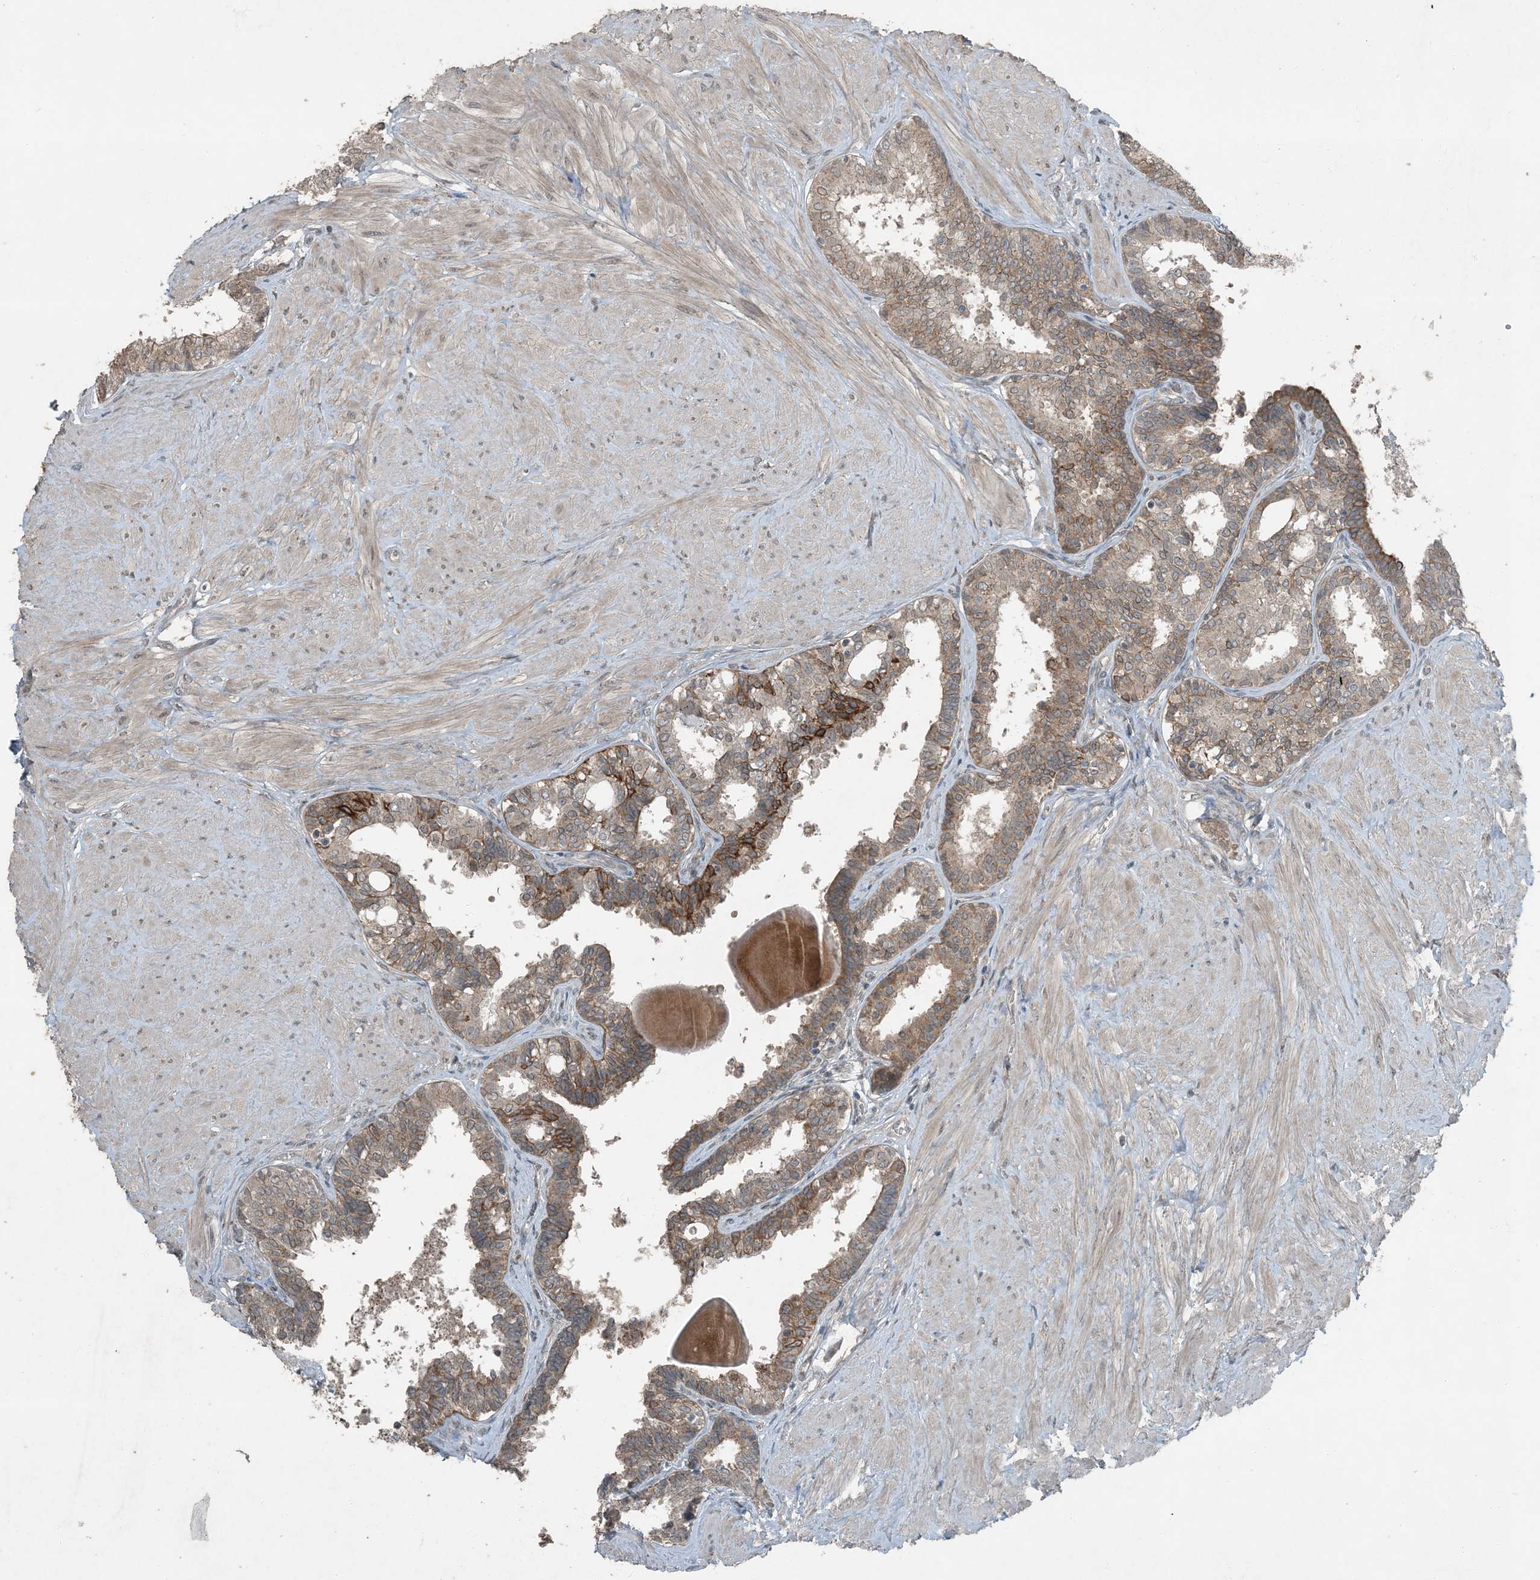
{"staining": {"intensity": "moderate", "quantity": ">75%", "location": "cytoplasmic/membranous"}, "tissue": "prostate", "cell_type": "Glandular cells", "image_type": "normal", "snomed": [{"axis": "morphology", "description": "Normal tissue, NOS"}, {"axis": "topography", "description": "Prostate"}], "caption": "A brown stain shows moderate cytoplasmic/membranous staining of a protein in glandular cells of unremarkable prostate. (Stains: DAB in brown, nuclei in blue, Microscopy: brightfield microscopy at high magnification).", "gene": "MDN1", "patient": {"sex": "male", "age": 48}}